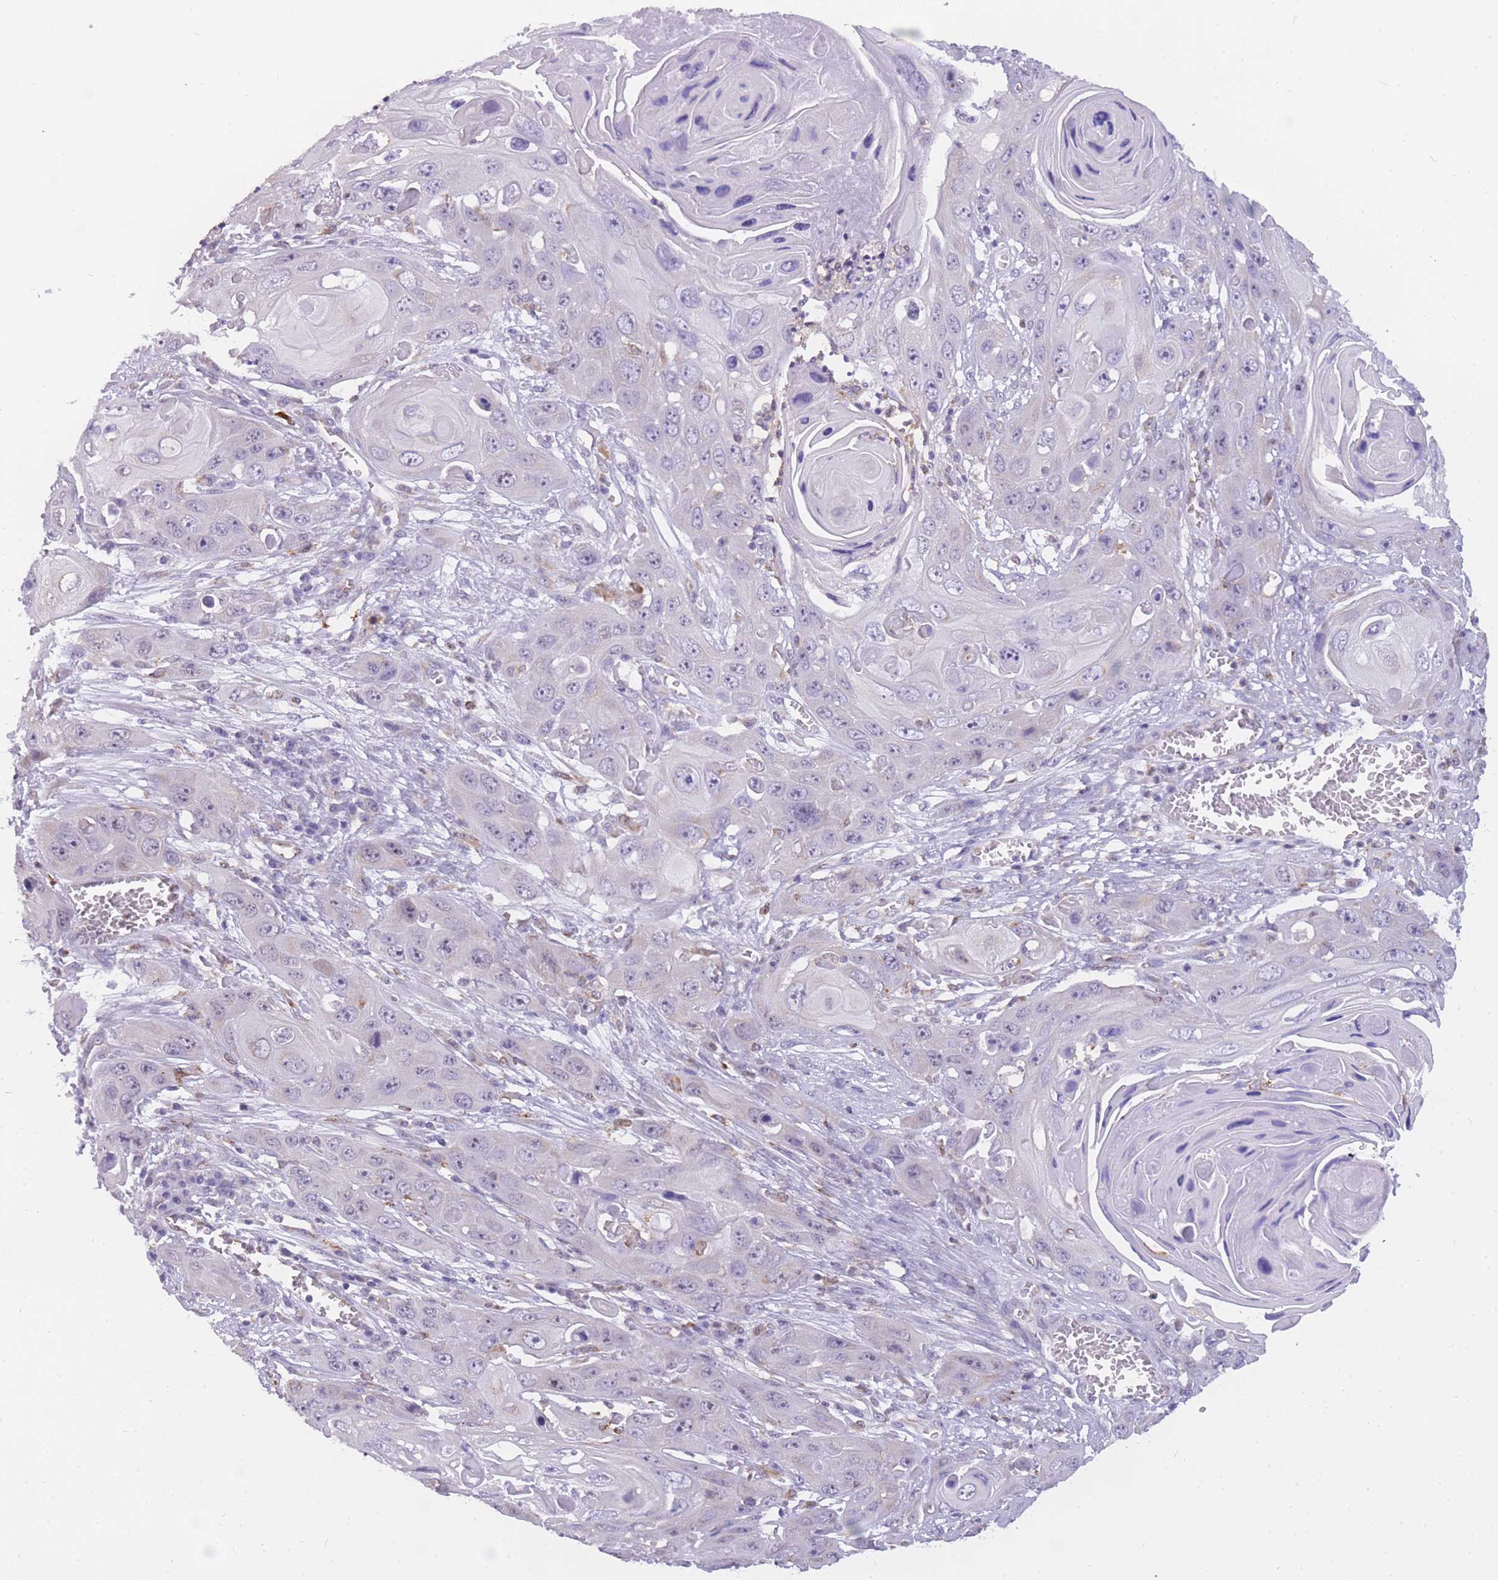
{"staining": {"intensity": "negative", "quantity": "none", "location": "none"}, "tissue": "skin cancer", "cell_type": "Tumor cells", "image_type": "cancer", "snomed": [{"axis": "morphology", "description": "Squamous cell carcinoma, NOS"}, {"axis": "topography", "description": "Skin"}], "caption": "Immunohistochemistry histopathology image of squamous cell carcinoma (skin) stained for a protein (brown), which displays no positivity in tumor cells. (DAB immunohistochemistry (IHC) with hematoxylin counter stain).", "gene": "ZNF662", "patient": {"sex": "male", "age": 55}}